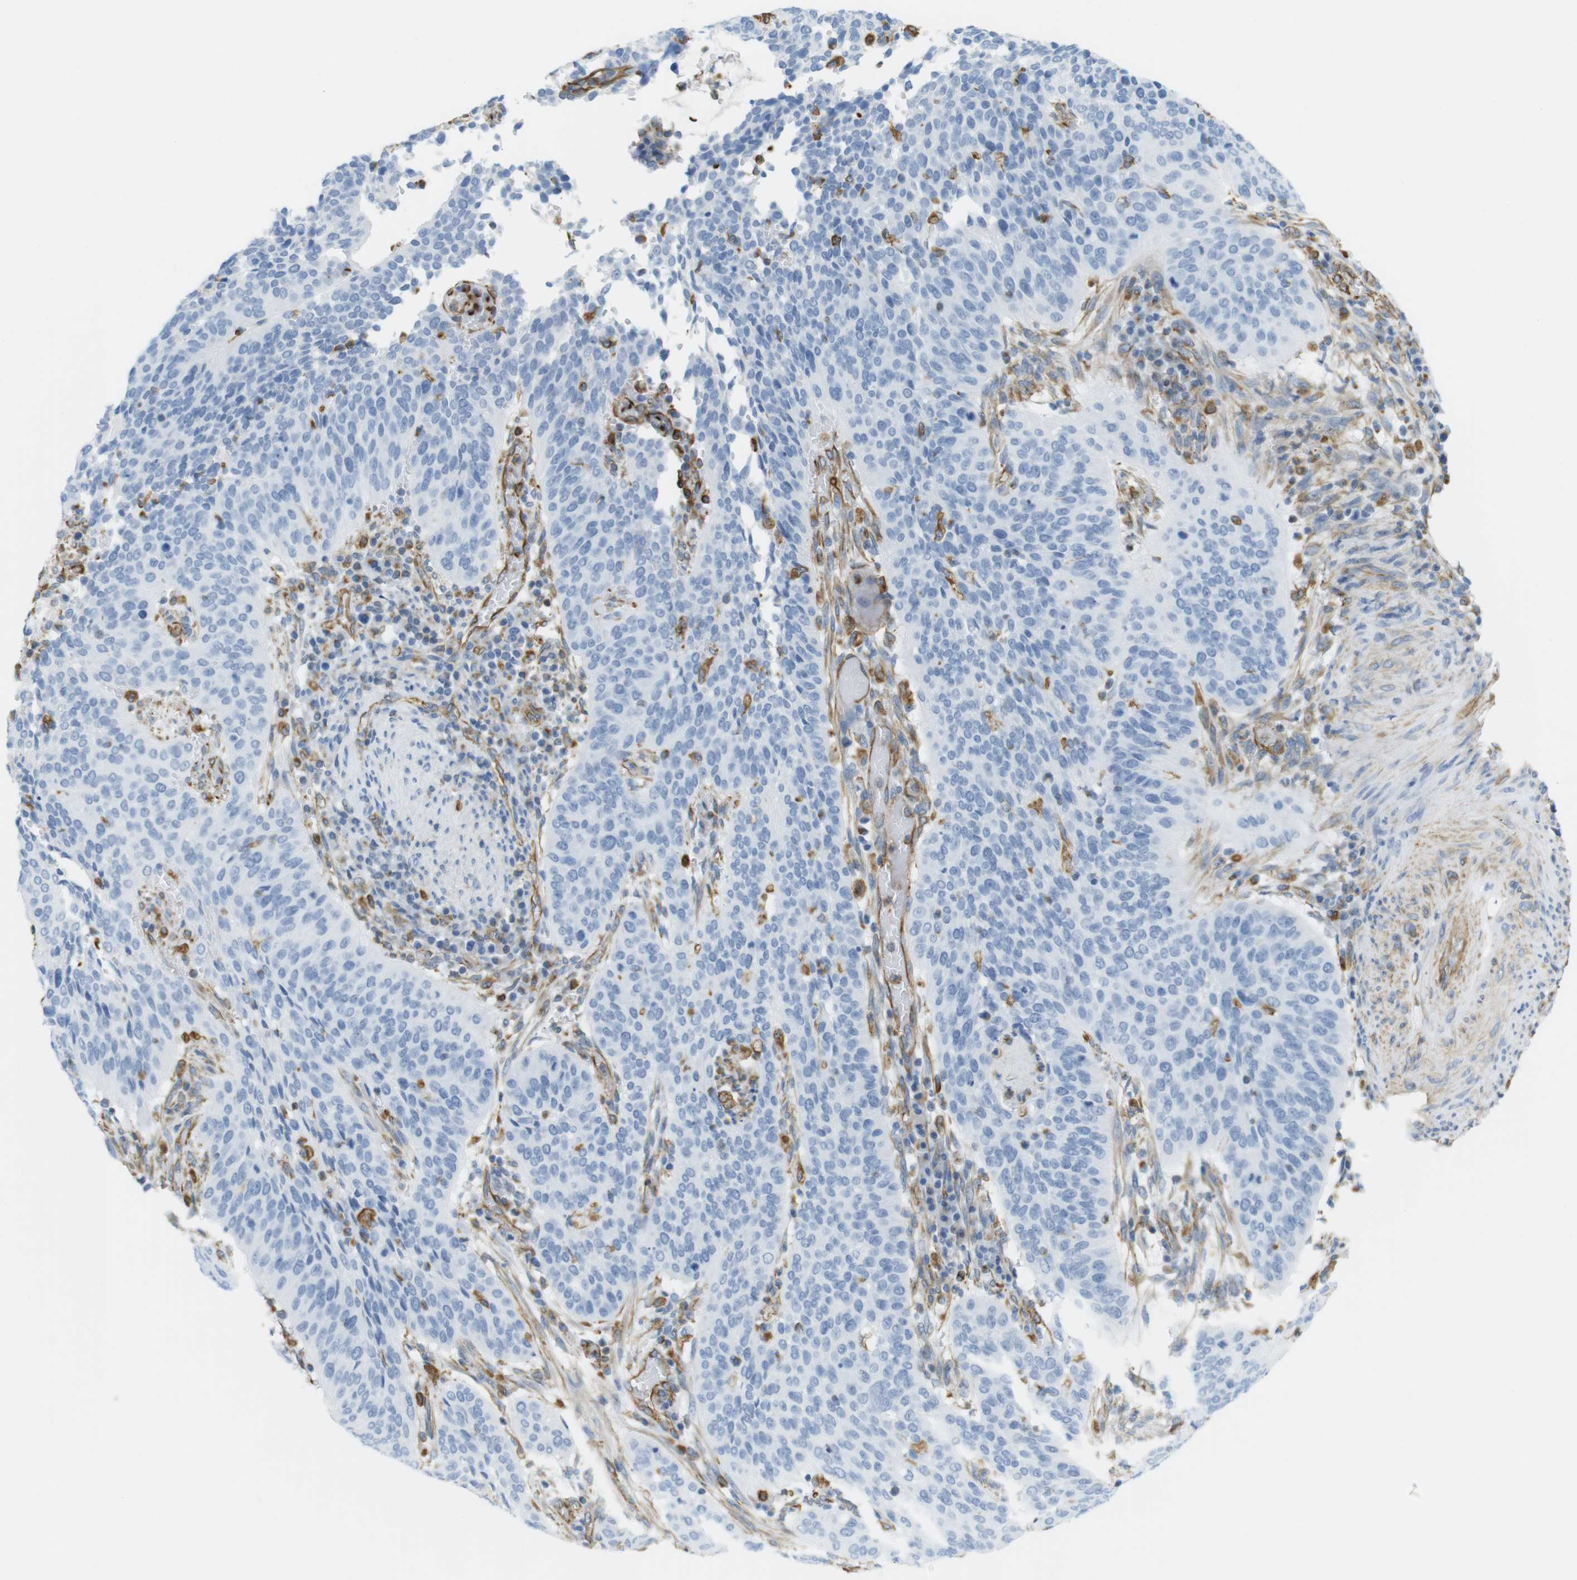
{"staining": {"intensity": "negative", "quantity": "none", "location": "none"}, "tissue": "cervical cancer", "cell_type": "Tumor cells", "image_type": "cancer", "snomed": [{"axis": "morphology", "description": "Normal tissue, NOS"}, {"axis": "morphology", "description": "Squamous cell carcinoma, NOS"}, {"axis": "topography", "description": "Cervix"}], "caption": "Protein analysis of cervical cancer (squamous cell carcinoma) displays no significant staining in tumor cells.", "gene": "MS4A10", "patient": {"sex": "female", "age": 39}}